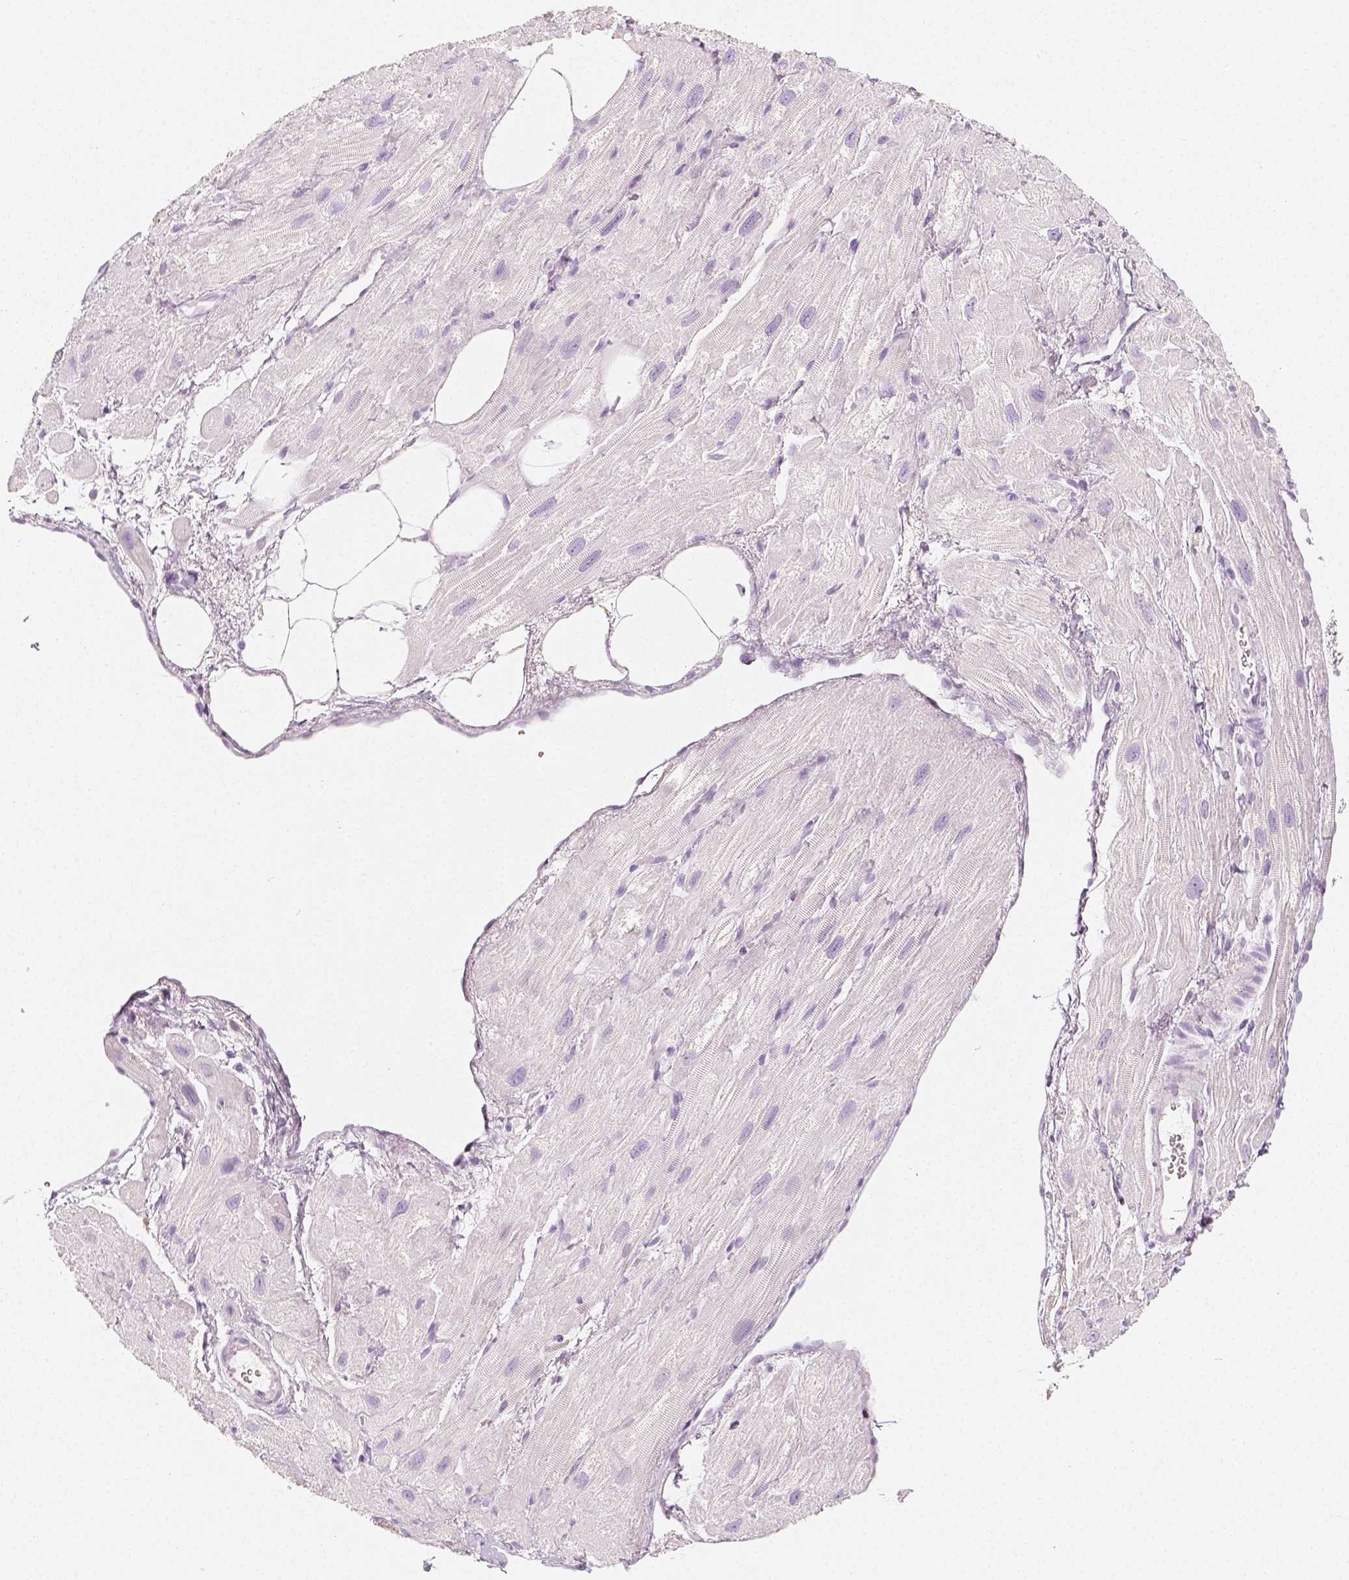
{"staining": {"intensity": "negative", "quantity": "none", "location": "none"}, "tissue": "heart muscle", "cell_type": "Cardiomyocytes", "image_type": "normal", "snomed": [{"axis": "morphology", "description": "Normal tissue, NOS"}, {"axis": "topography", "description": "Heart"}], "caption": "IHC of normal heart muscle shows no staining in cardiomyocytes.", "gene": "NECAB2", "patient": {"sex": "female", "age": 62}}